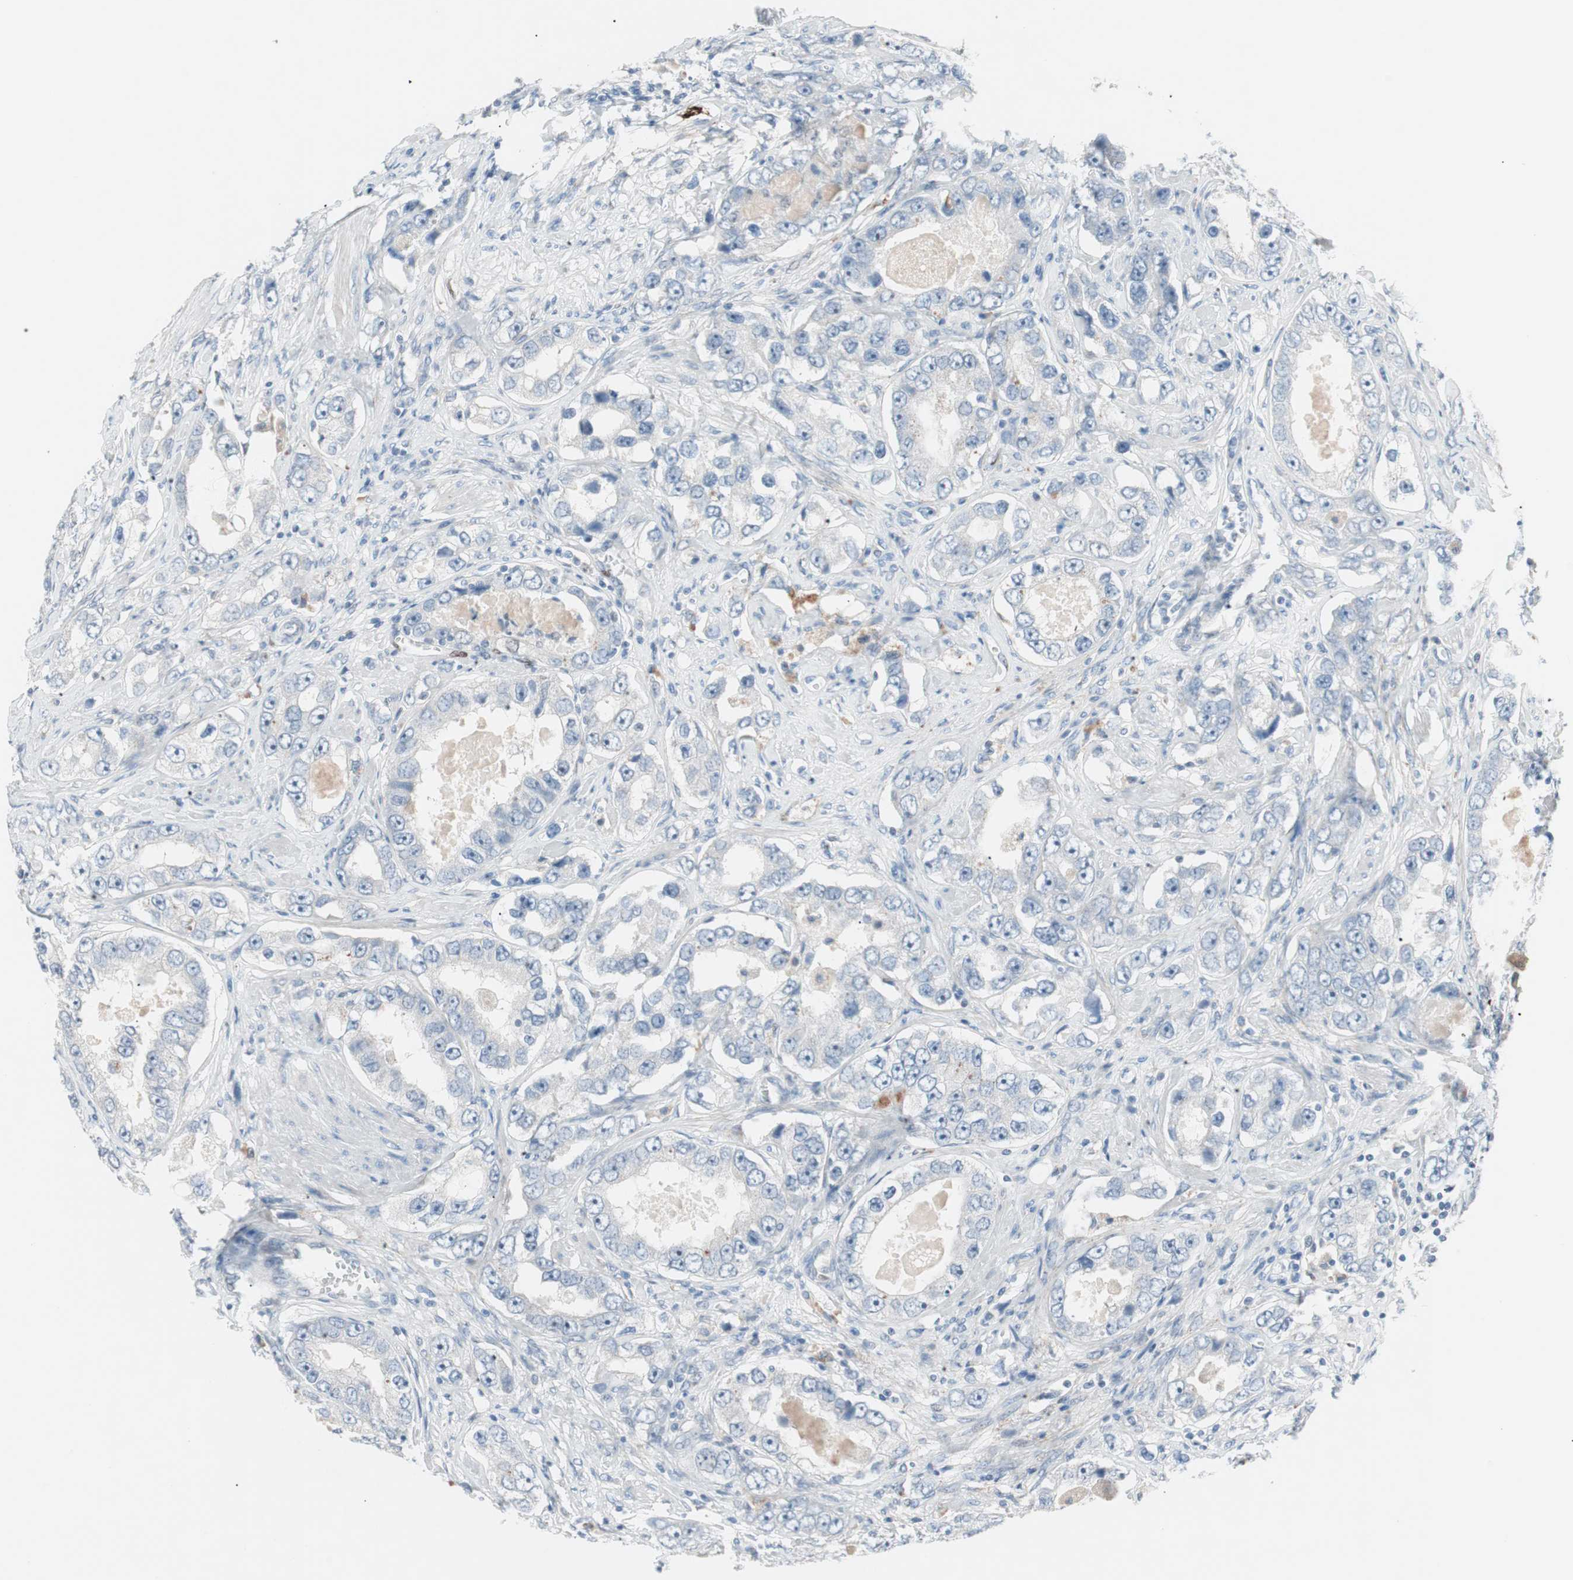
{"staining": {"intensity": "negative", "quantity": "none", "location": "none"}, "tissue": "prostate cancer", "cell_type": "Tumor cells", "image_type": "cancer", "snomed": [{"axis": "morphology", "description": "Adenocarcinoma, High grade"}, {"axis": "topography", "description": "Prostate"}], "caption": "Tumor cells show no significant expression in adenocarcinoma (high-grade) (prostate). Brightfield microscopy of immunohistochemistry (IHC) stained with DAB (brown) and hematoxylin (blue), captured at high magnification.", "gene": "FOSL1", "patient": {"sex": "male", "age": 63}}